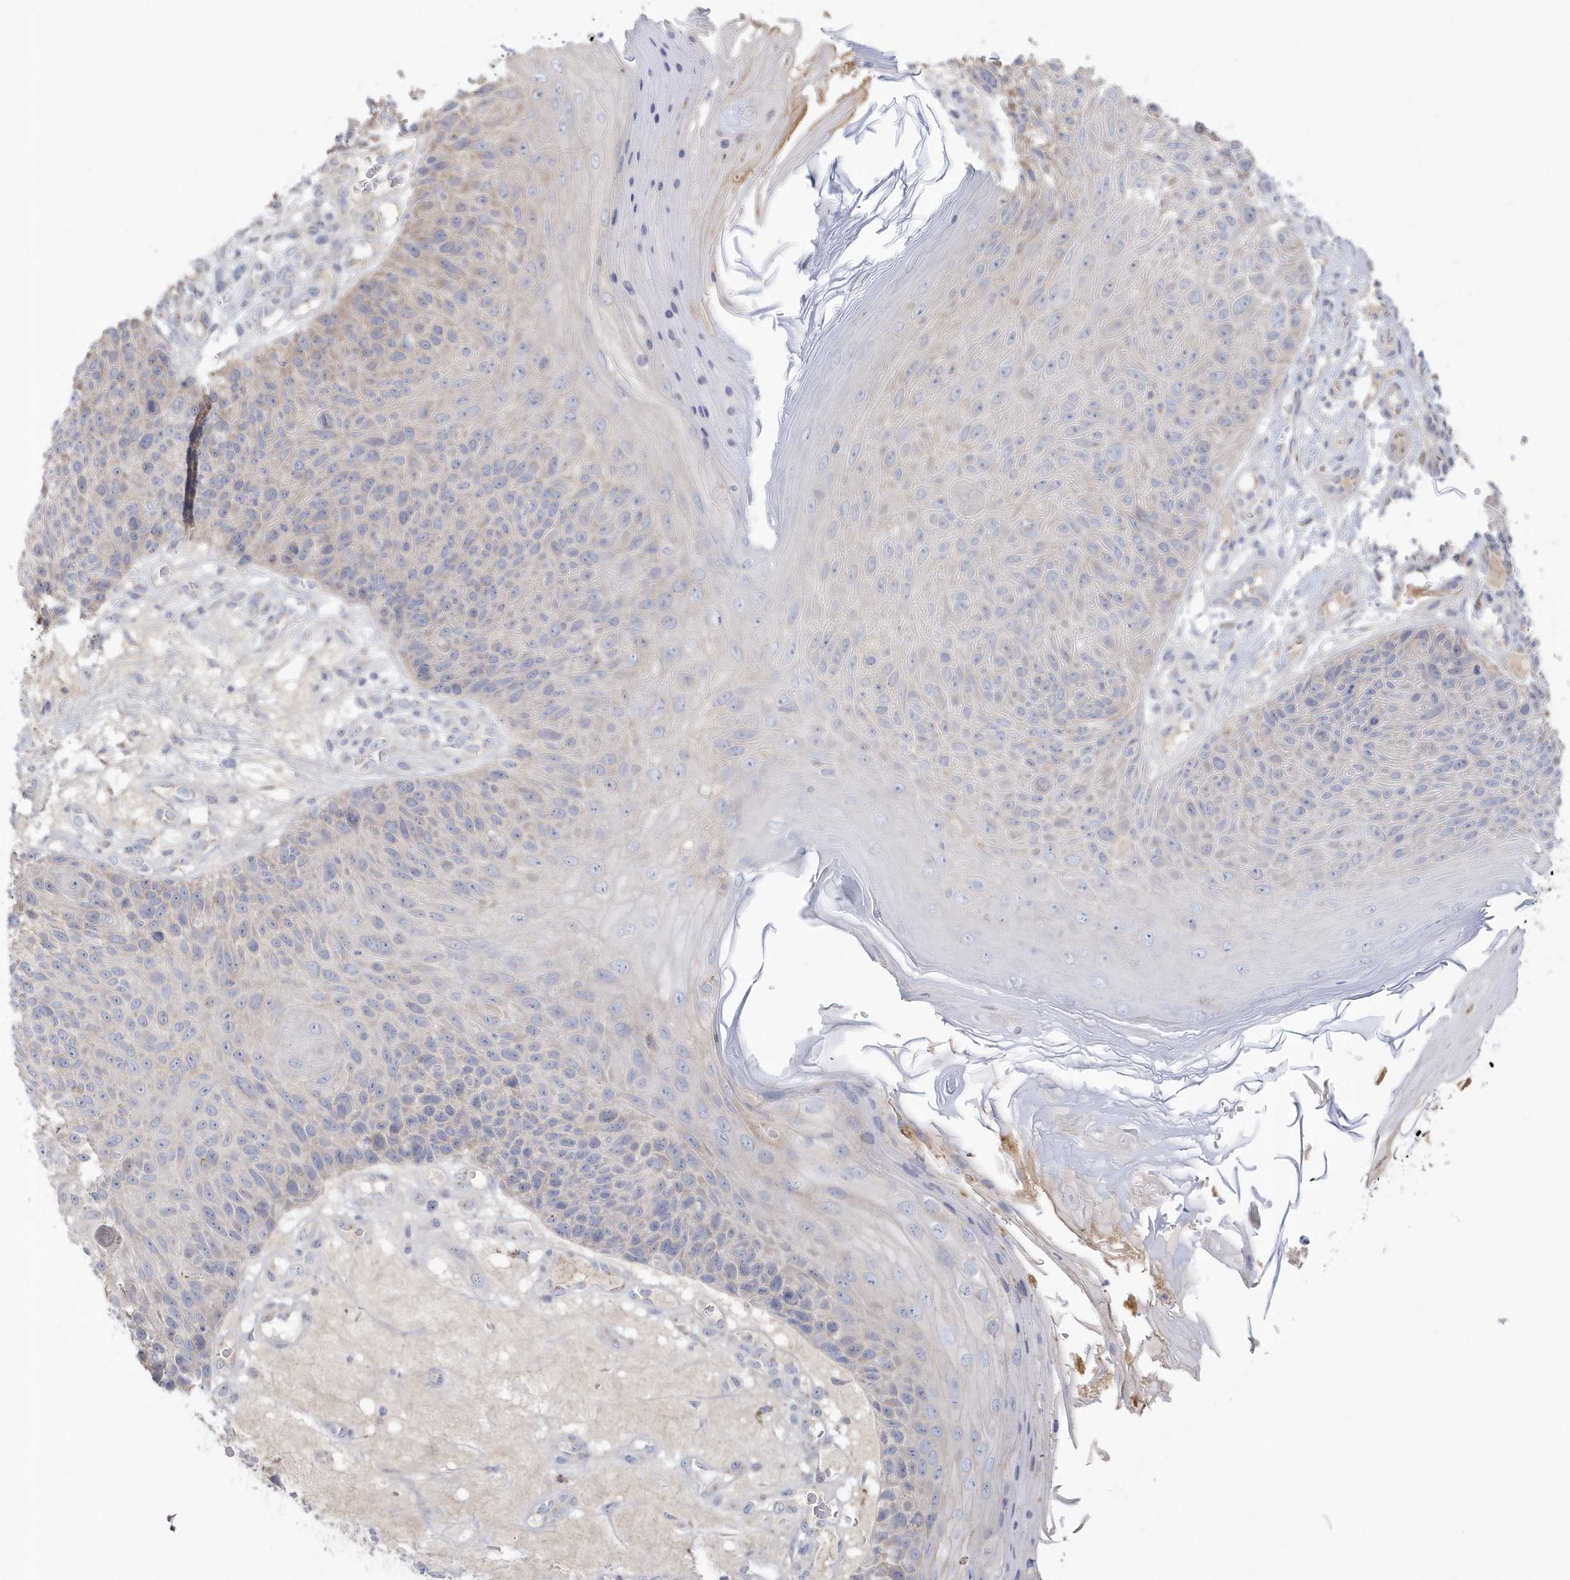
{"staining": {"intensity": "negative", "quantity": "none", "location": "none"}, "tissue": "skin cancer", "cell_type": "Tumor cells", "image_type": "cancer", "snomed": [{"axis": "morphology", "description": "Squamous cell carcinoma, NOS"}, {"axis": "topography", "description": "Skin"}], "caption": "Immunohistochemistry histopathology image of skin cancer (squamous cell carcinoma) stained for a protein (brown), which demonstrates no positivity in tumor cells.", "gene": "SEMA3D", "patient": {"sex": "female", "age": 88}}